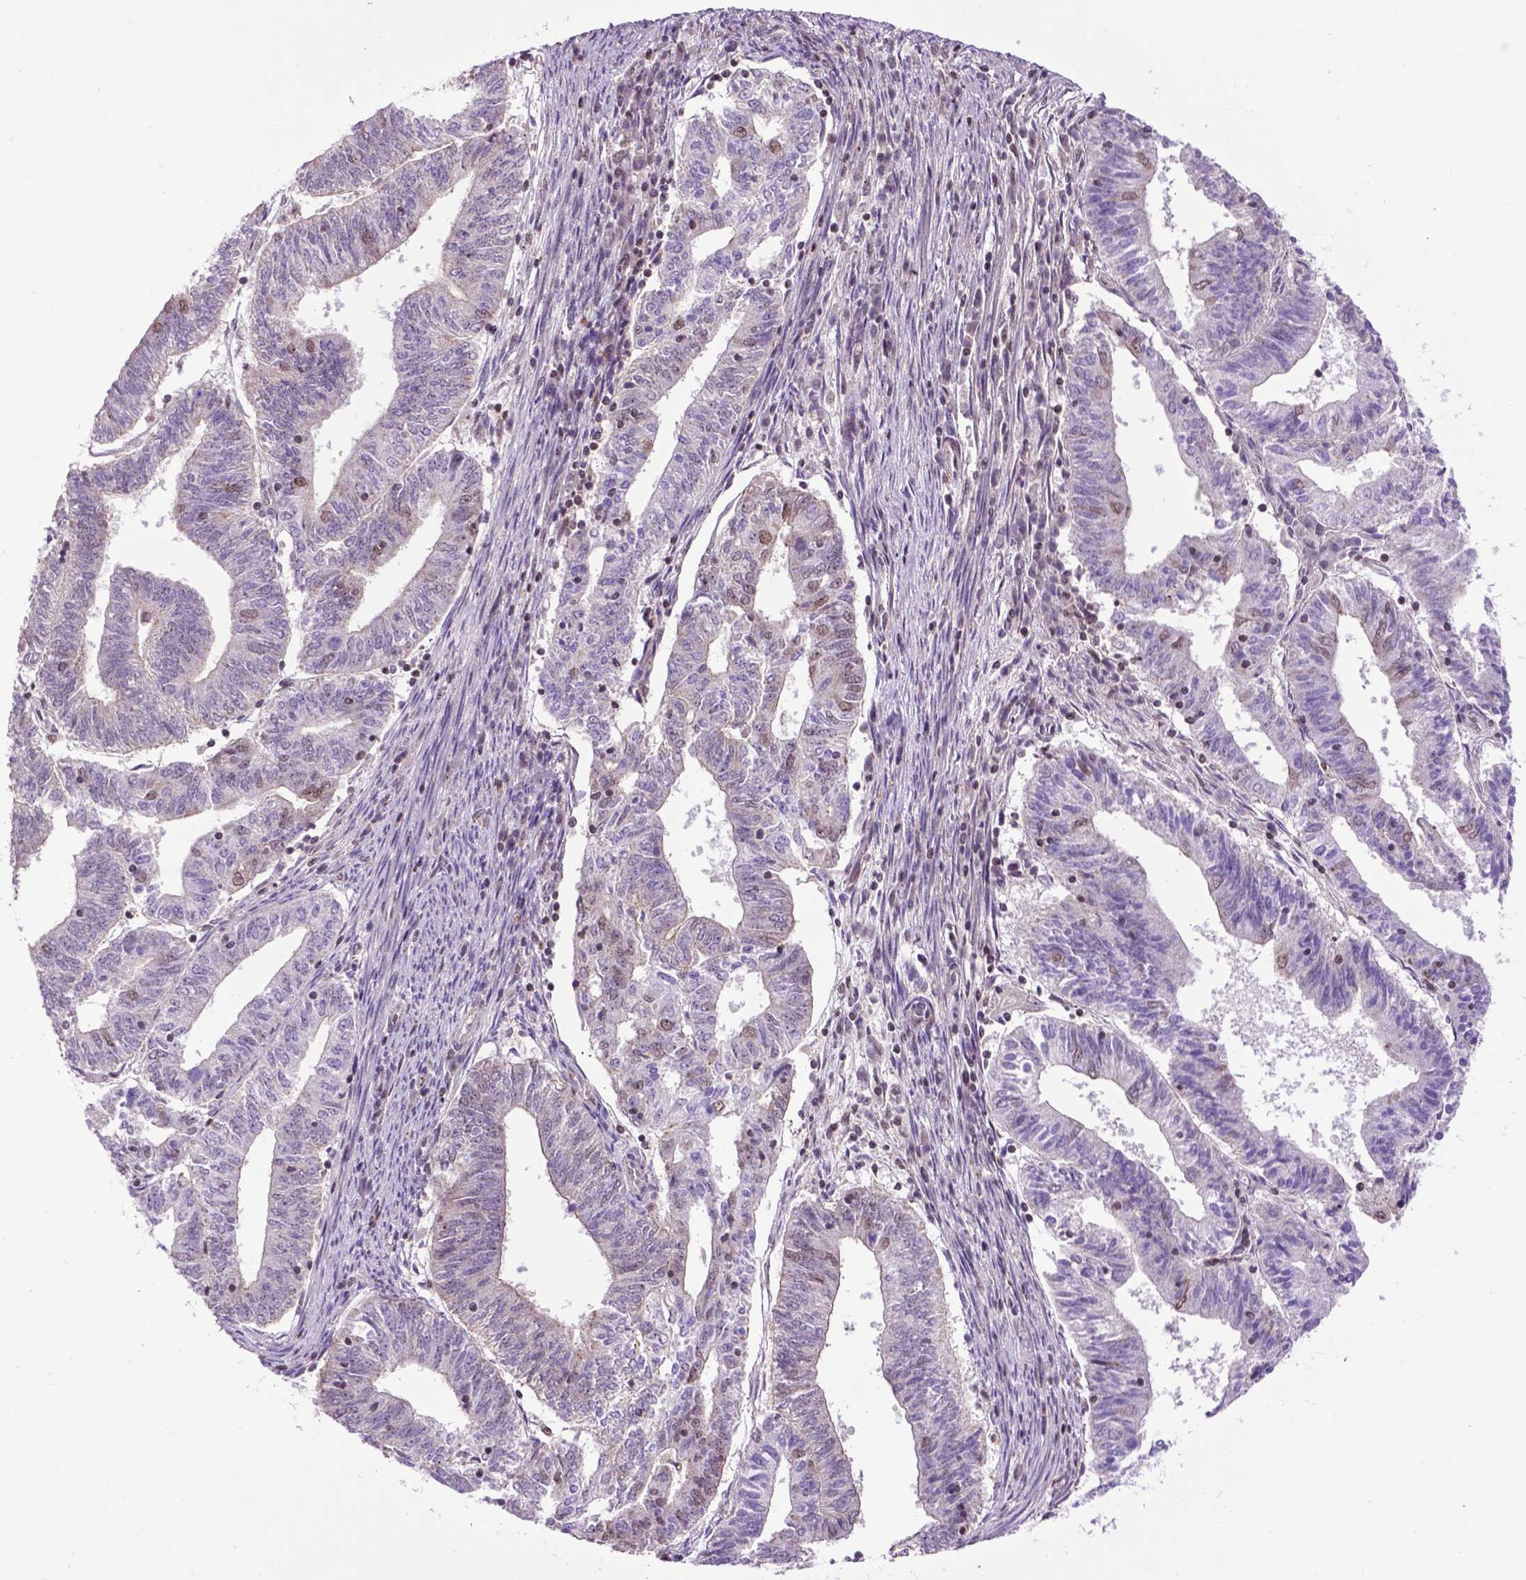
{"staining": {"intensity": "negative", "quantity": "none", "location": "none"}, "tissue": "endometrial cancer", "cell_type": "Tumor cells", "image_type": "cancer", "snomed": [{"axis": "morphology", "description": "Adenocarcinoma, NOS"}, {"axis": "topography", "description": "Endometrium"}], "caption": "High magnification brightfield microscopy of endometrial cancer (adenocarcinoma) stained with DAB (3,3'-diaminobenzidine) (brown) and counterstained with hematoxylin (blue): tumor cells show no significant expression.", "gene": "EAF1", "patient": {"sex": "female", "age": 82}}